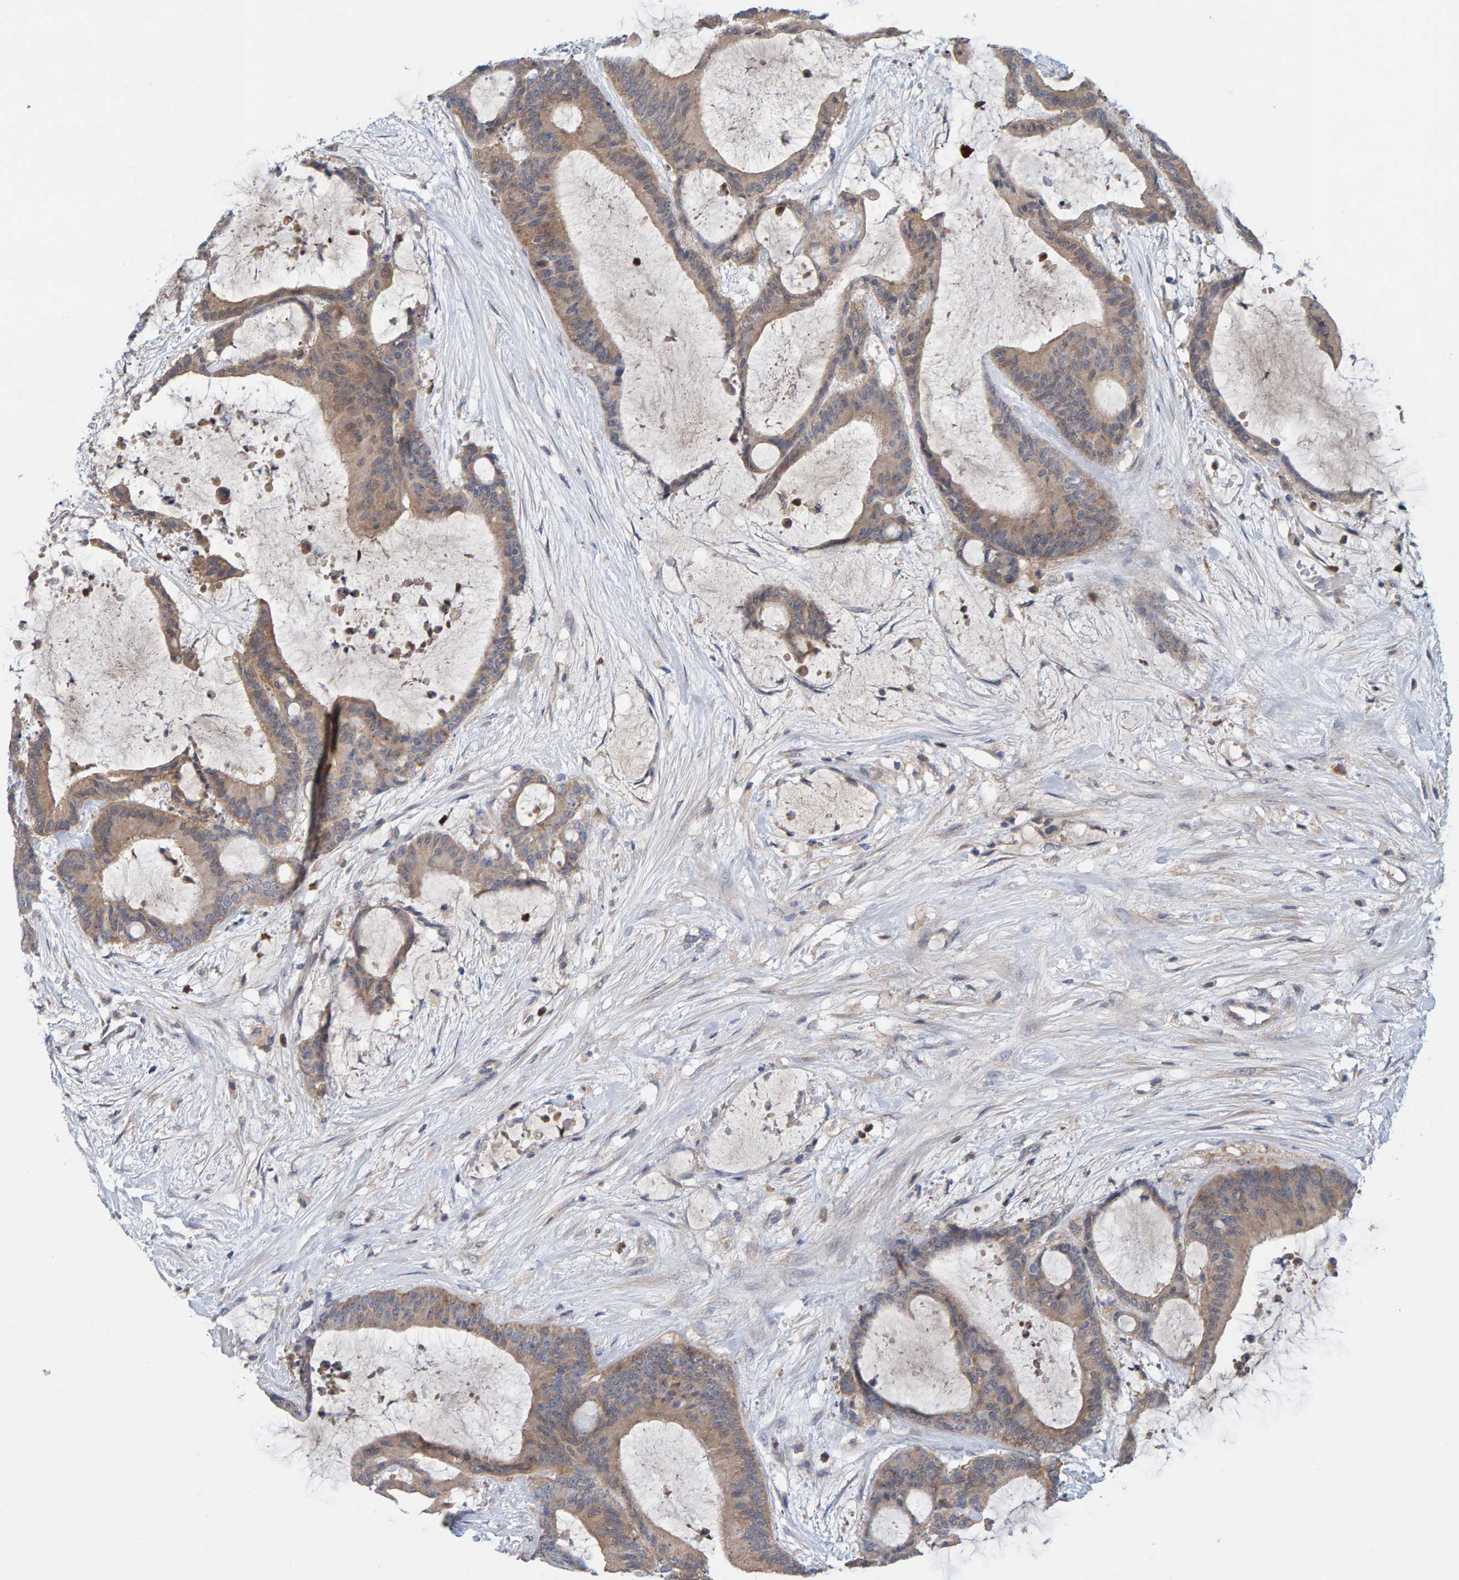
{"staining": {"intensity": "weak", "quantity": ">75%", "location": "cytoplasmic/membranous"}, "tissue": "liver cancer", "cell_type": "Tumor cells", "image_type": "cancer", "snomed": [{"axis": "morphology", "description": "Cholangiocarcinoma"}, {"axis": "topography", "description": "Liver"}], "caption": "Weak cytoplasmic/membranous protein staining is appreciated in about >75% of tumor cells in liver cancer (cholangiocarcinoma).", "gene": "TATDN1", "patient": {"sex": "female", "age": 73}}